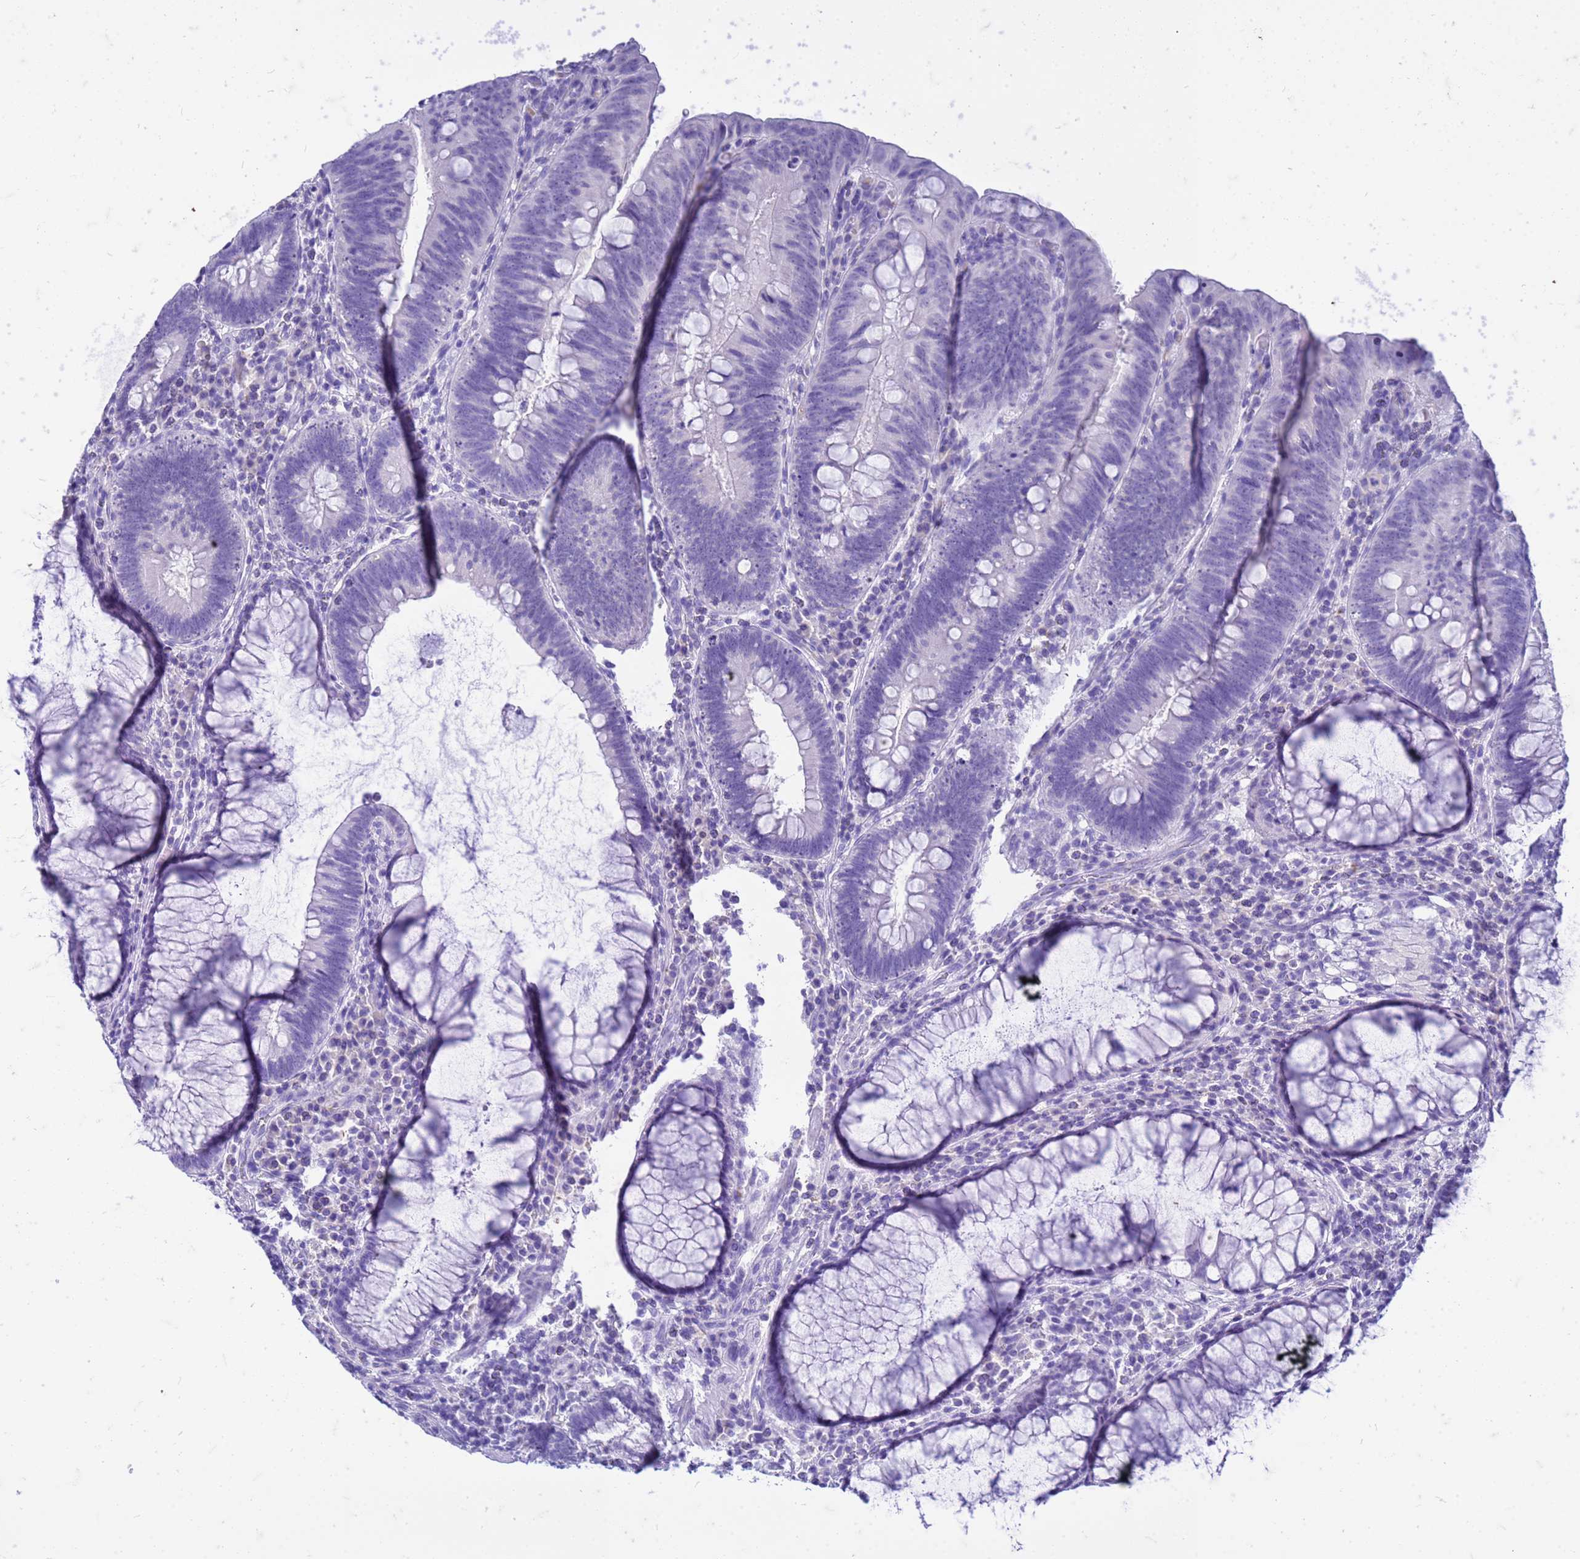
{"staining": {"intensity": "negative", "quantity": "none", "location": "none"}, "tissue": "colorectal cancer", "cell_type": "Tumor cells", "image_type": "cancer", "snomed": [{"axis": "morphology", "description": "Adenocarcinoma, NOS"}, {"axis": "topography", "description": "Rectum"}], "caption": "There is no significant positivity in tumor cells of colorectal cancer.", "gene": "CFAP100", "patient": {"sex": "female", "age": 75}}